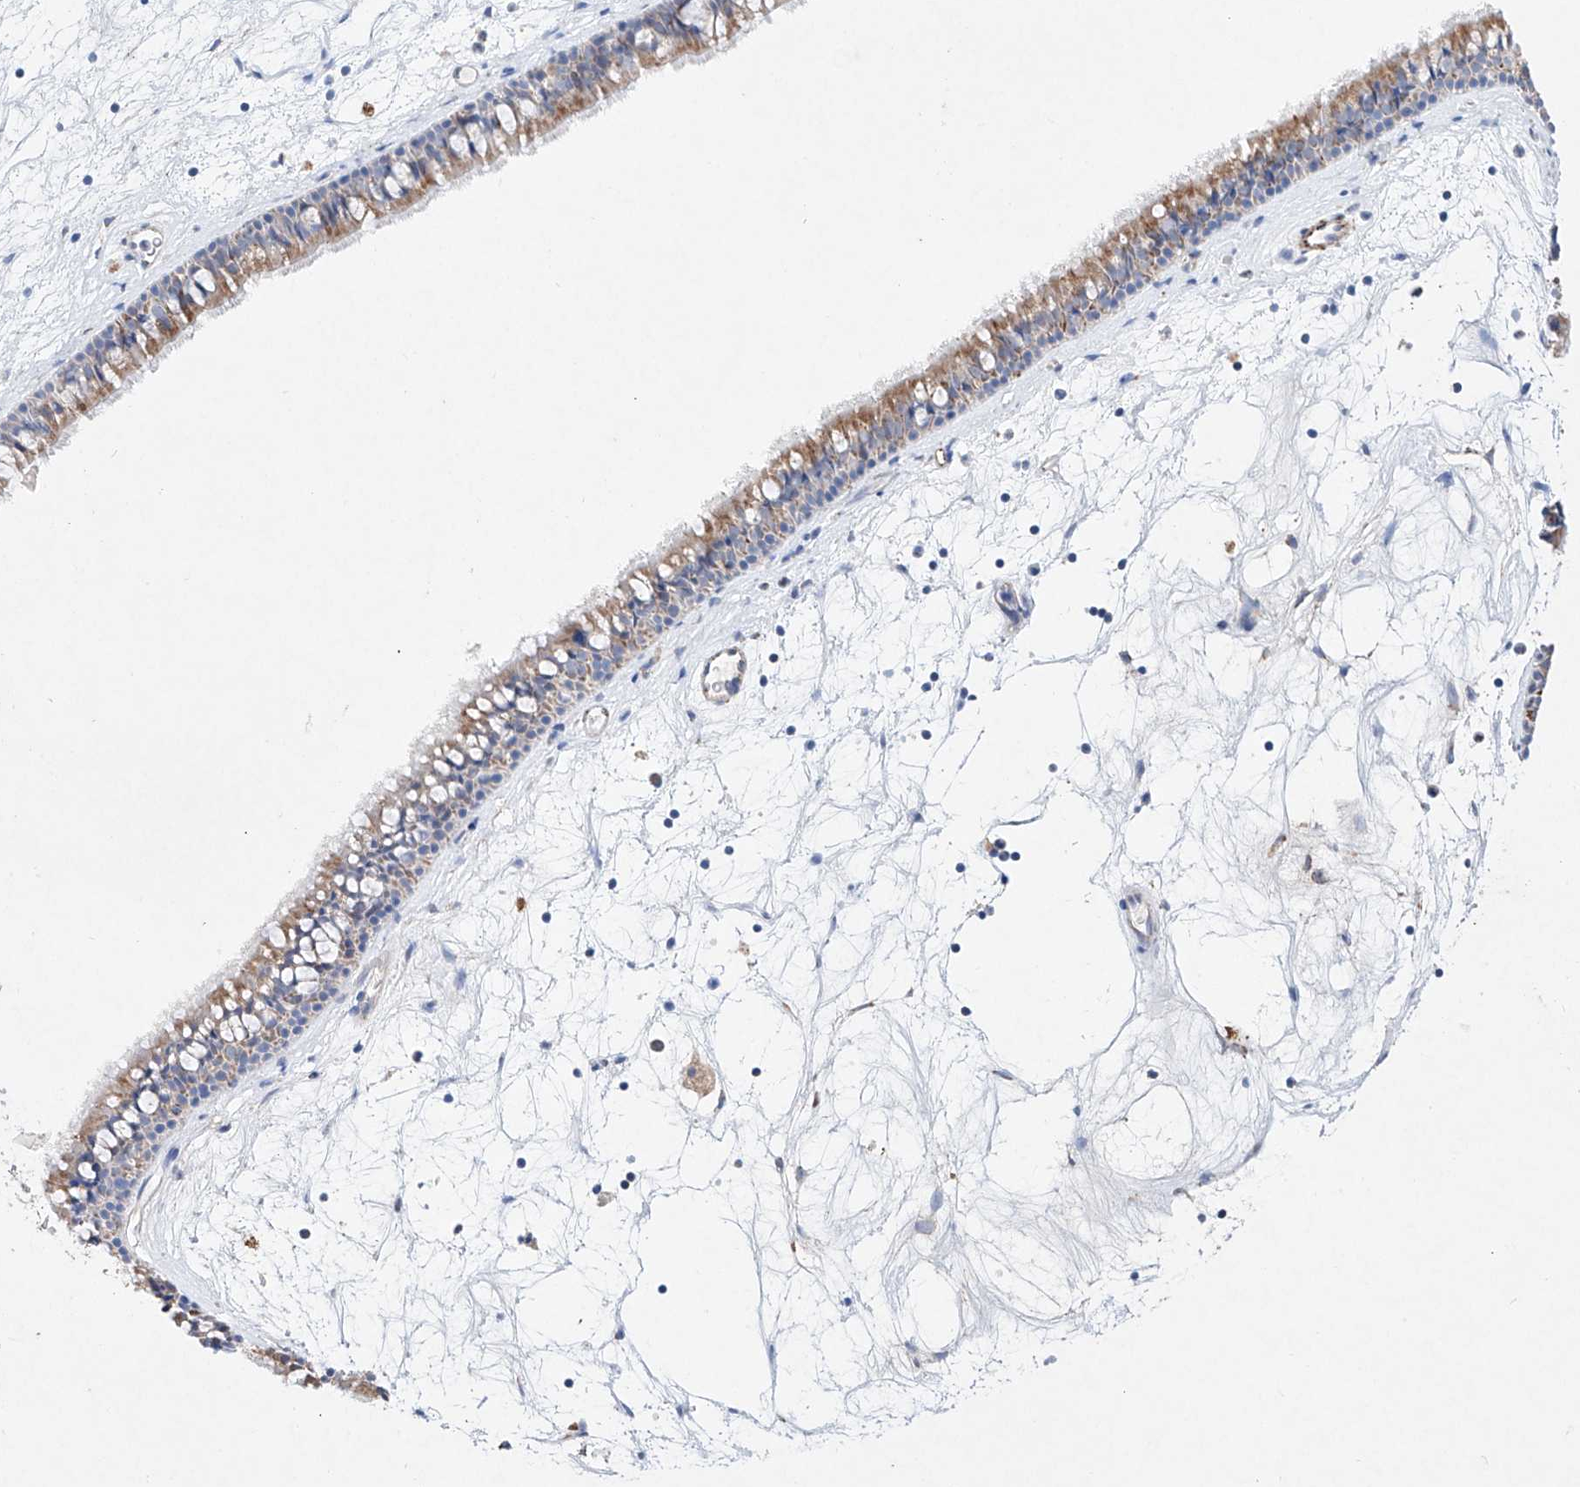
{"staining": {"intensity": "strong", "quantity": "25%-75%", "location": "cytoplasmic/membranous"}, "tissue": "nasopharynx", "cell_type": "Respiratory epithelial cells", "image_type": "normal", "snomed": [{"axis": "morphology", "description": "Normal tissue, NOS"}, {"axis": "topography", "description": "Nasopharynx"}], "caption": "About 25%-75% of respiratory epithelial cells in unremarkable nasopharynx reveal strong cytoplasmic/membranous protein expression as visualized by brown immunohistochemical staining.", "gene": "NRROS", "patient": {"sex": "male", "age": 64}}